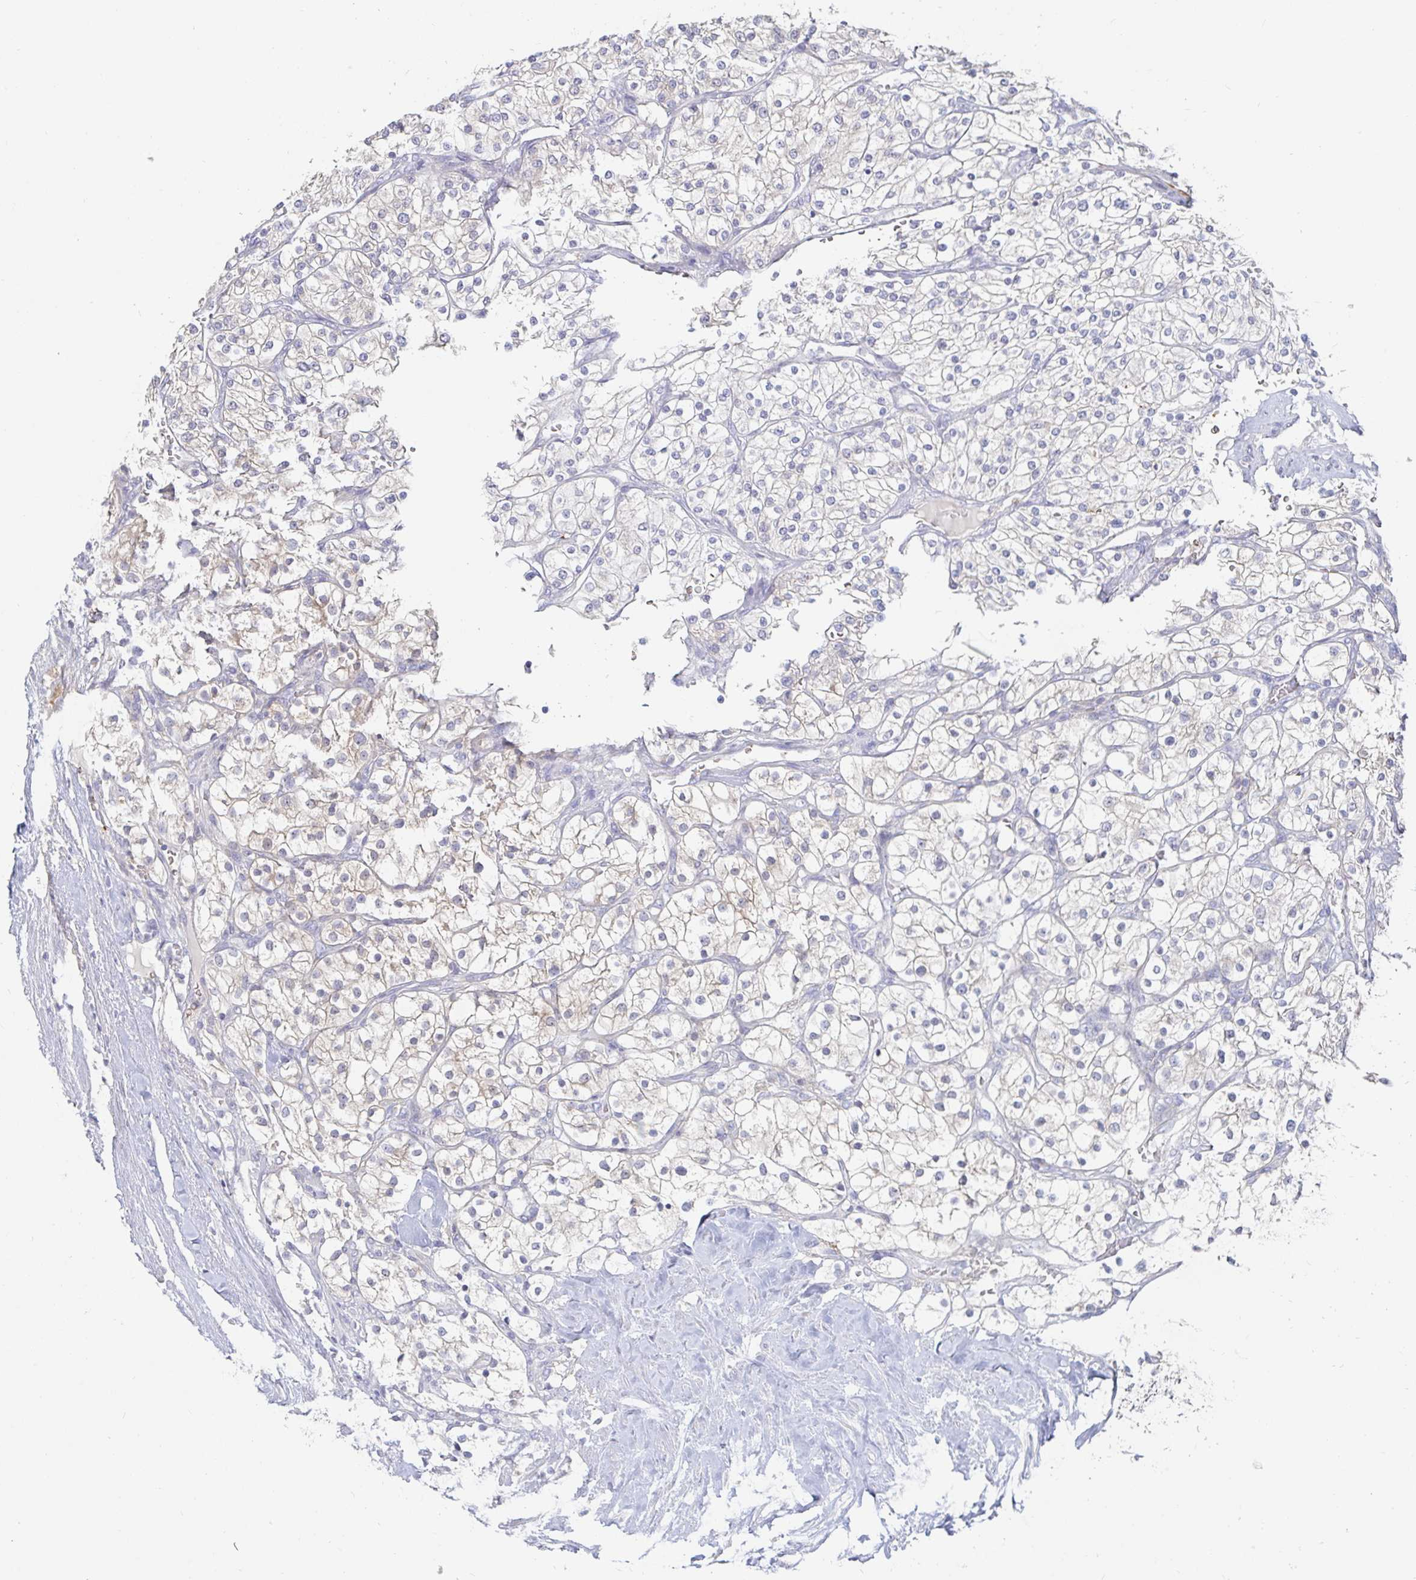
{"staining": {"intensity": "weak", "quantity": "<25%", "location": "cytoplasmic/membranous"}, "tissue": "renal cancer", "cell_type": "Tumor cells", "image_type": "cancer", "snomed": [{"axis": "morphology", "description": "Adenocarcinoma, NOS"}, {"axis": "topography", "description": "Kidney"}], "caption": "An immunohistochemistry (IHC) histopathology image of renal adenocarcinoma is shown. There is no staining in tumor cells of renal adenocarcinoma. (Immunohistochemistry (ihc), brightfield microscopy, high magnification).", "gene": "SPPL3", "patient": {"sex": "male", "age": 80}}